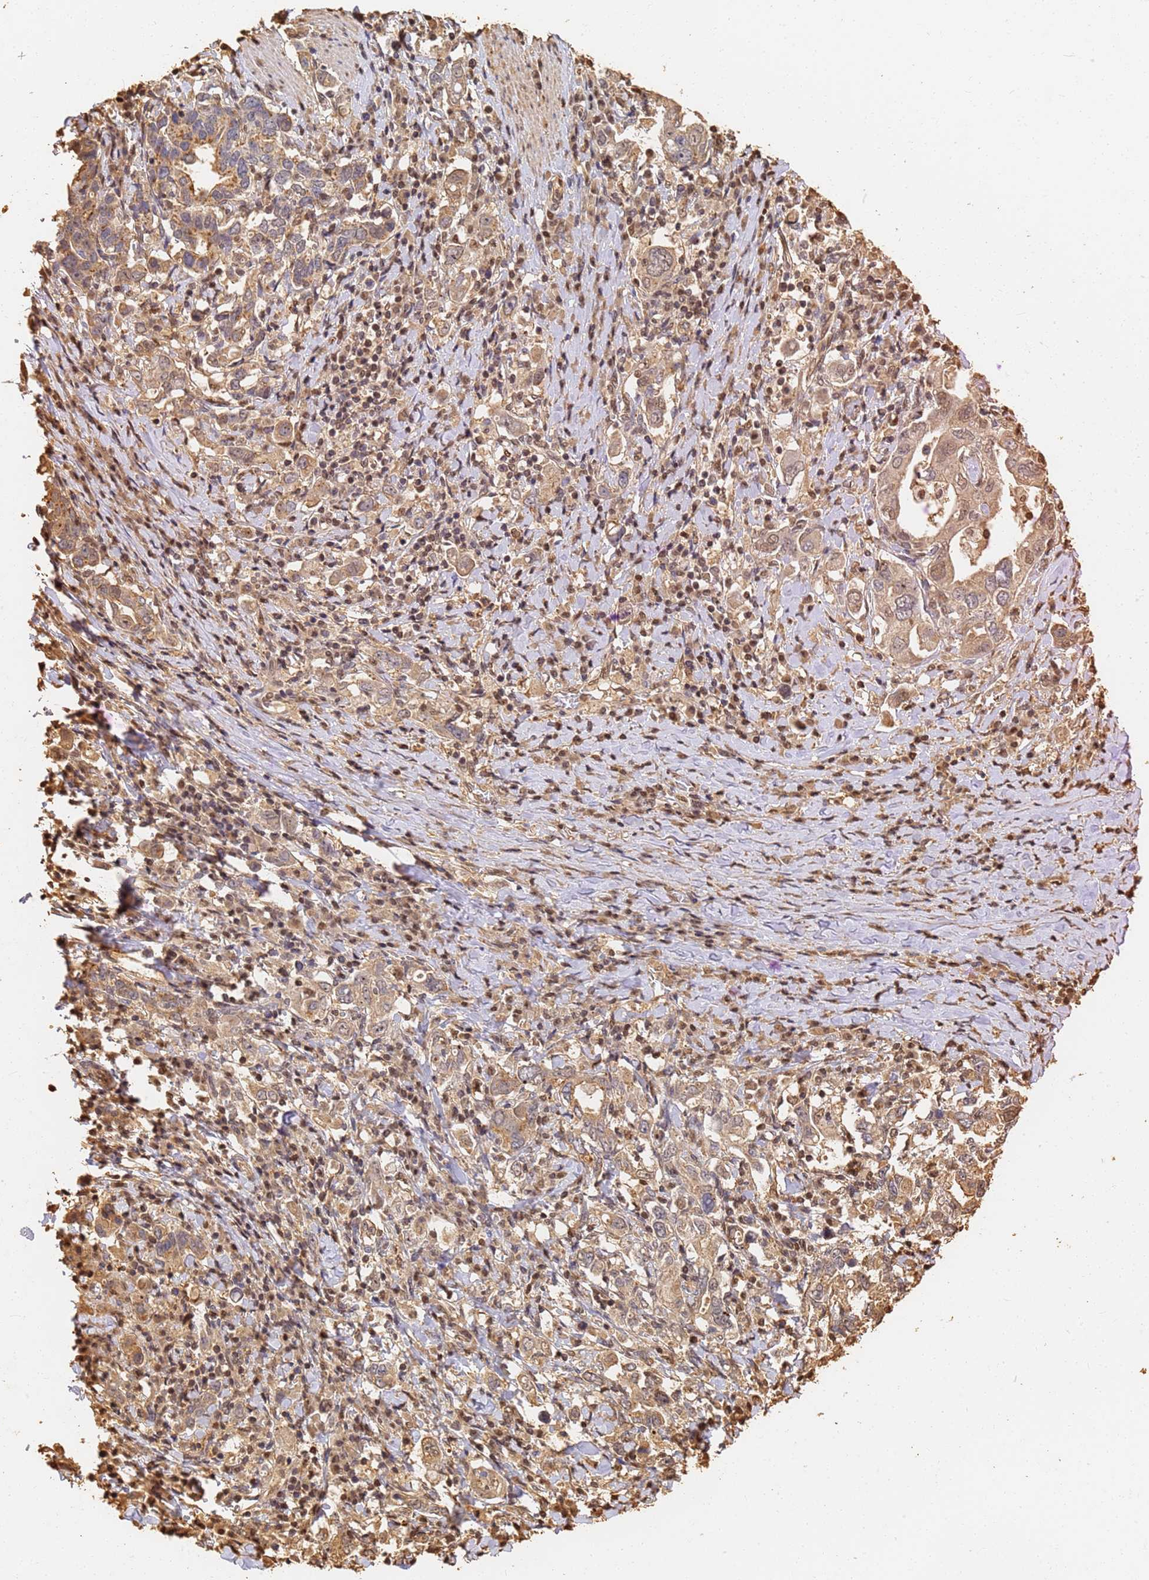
{"staining": {"intensity": "weak", "quantity": ">75%", "location": "cytoplasmic/membranous,nuclear"}, "tissue": "stomach cancer", "cell_type": "Tumor cells", "image_type": "cancer", "snomed": [{"axis": "morphology", "description": "Adenocarcinoma, NOS"}, {"axis": "topography", "description": "Stomach, upper"}, {"axis": "topography", "description": "Stomach"}], "caption": "This image exhibits immunohistochemistry (IHC) staining of stomach cancer (adenocarcinoma), with low weak cytoplasmic/membranous and nuclear staining in about >75% of tumor cells.", "gene": "JAK2", "patient": {"sex": "male", "age": 62}}